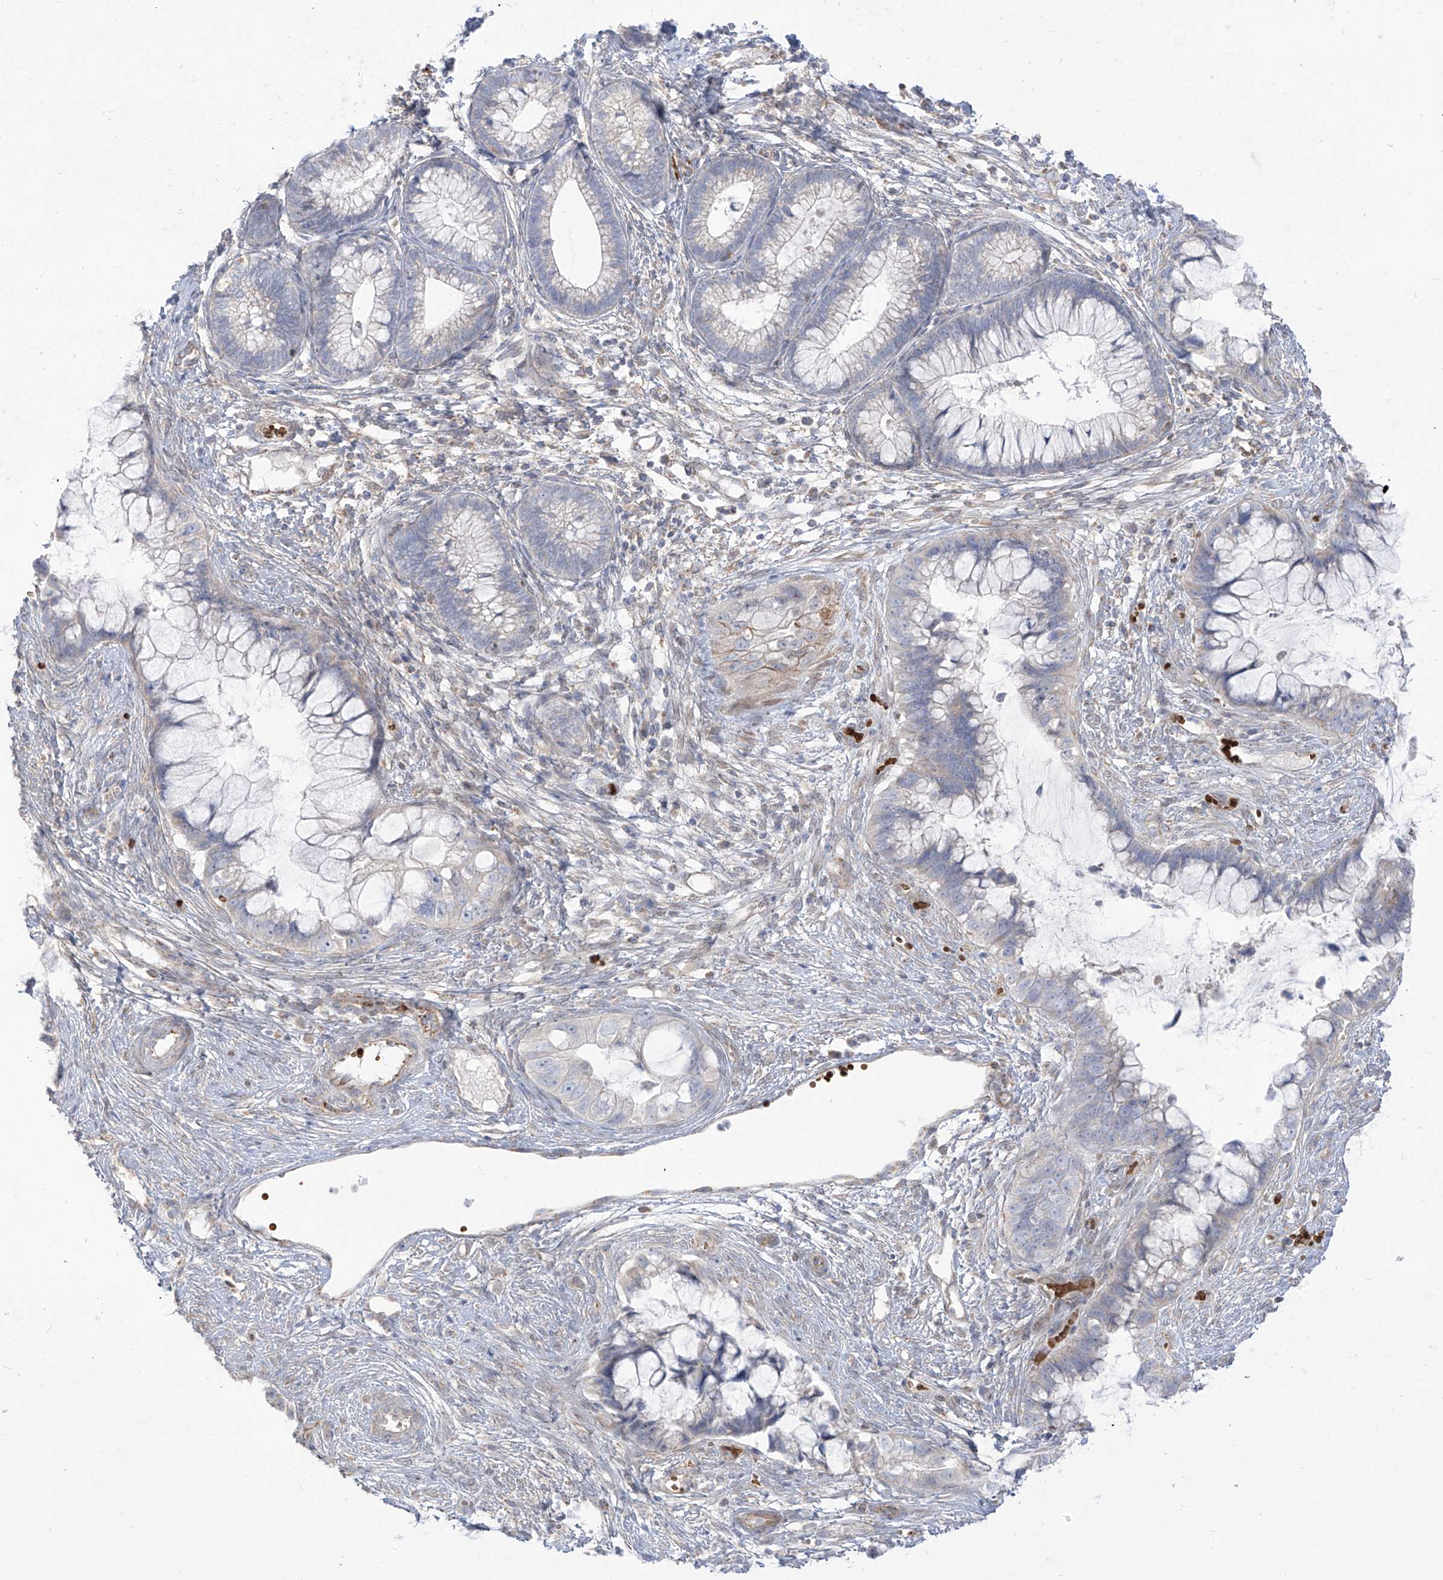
{"staining": {"intensity": "negative", "quantity": "none", "location": "none"}, "tissue": "cervical cancer", "cell_type": "Tumor cells", "image_type": "cancer", "snomed": [{"axis": "morphology", "description": "Adenocarcinoma, NOS"}, {"axis": "topography", "description": "Cervix"}], "caption": "DAB immunohistochemical staining of adenocarcinoma (cervical) shows no significant expression in tumor cells.", "gene": "ARHGEF40", "patient": {"sex": "female", "age": 44}}